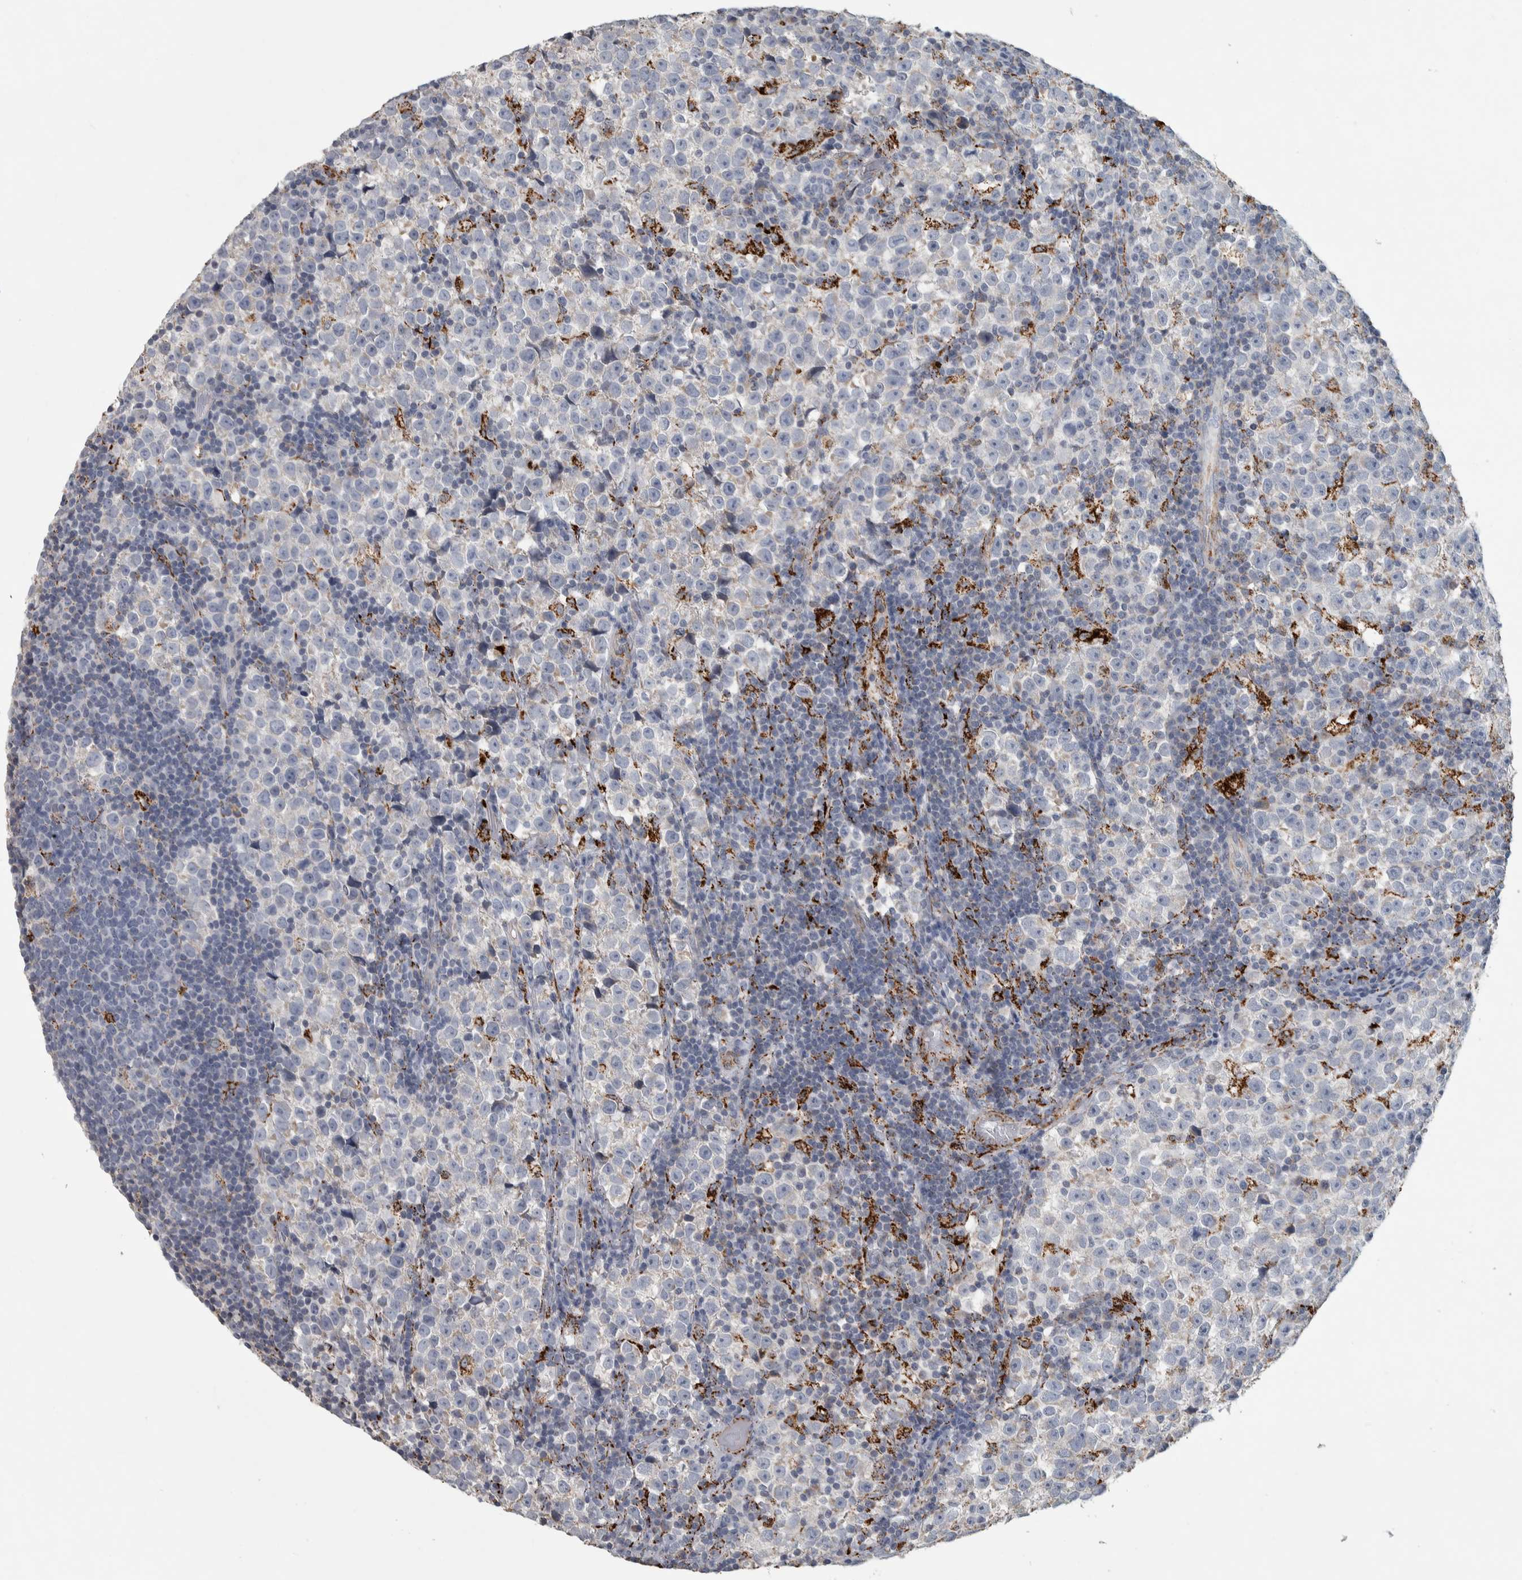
{"staining": {"intensity": "negative", "quantity": "none", "location": "none"}, "tissue": "testis cancer", "cell_type": "Tumor cells", "image_type": "cancer", "snomed": [{"axis": "morphology", "description": "Normal tissue, NOS"}, {"axis": "morphology", "description": "Seminoma, NOS"}, {"axis": "topography", "description": "Testis"}], "caption": "Testis cancer was stained to show a protein in brown. There is no significant positivity in tumor cells. Brightfield microscopy of immunohistochemistry stained with DAB (brown) and hematoxylin (blue), captured at high magnification.", "gene": "FAM78A", "patient": {"sex": "male", "age": 43}}